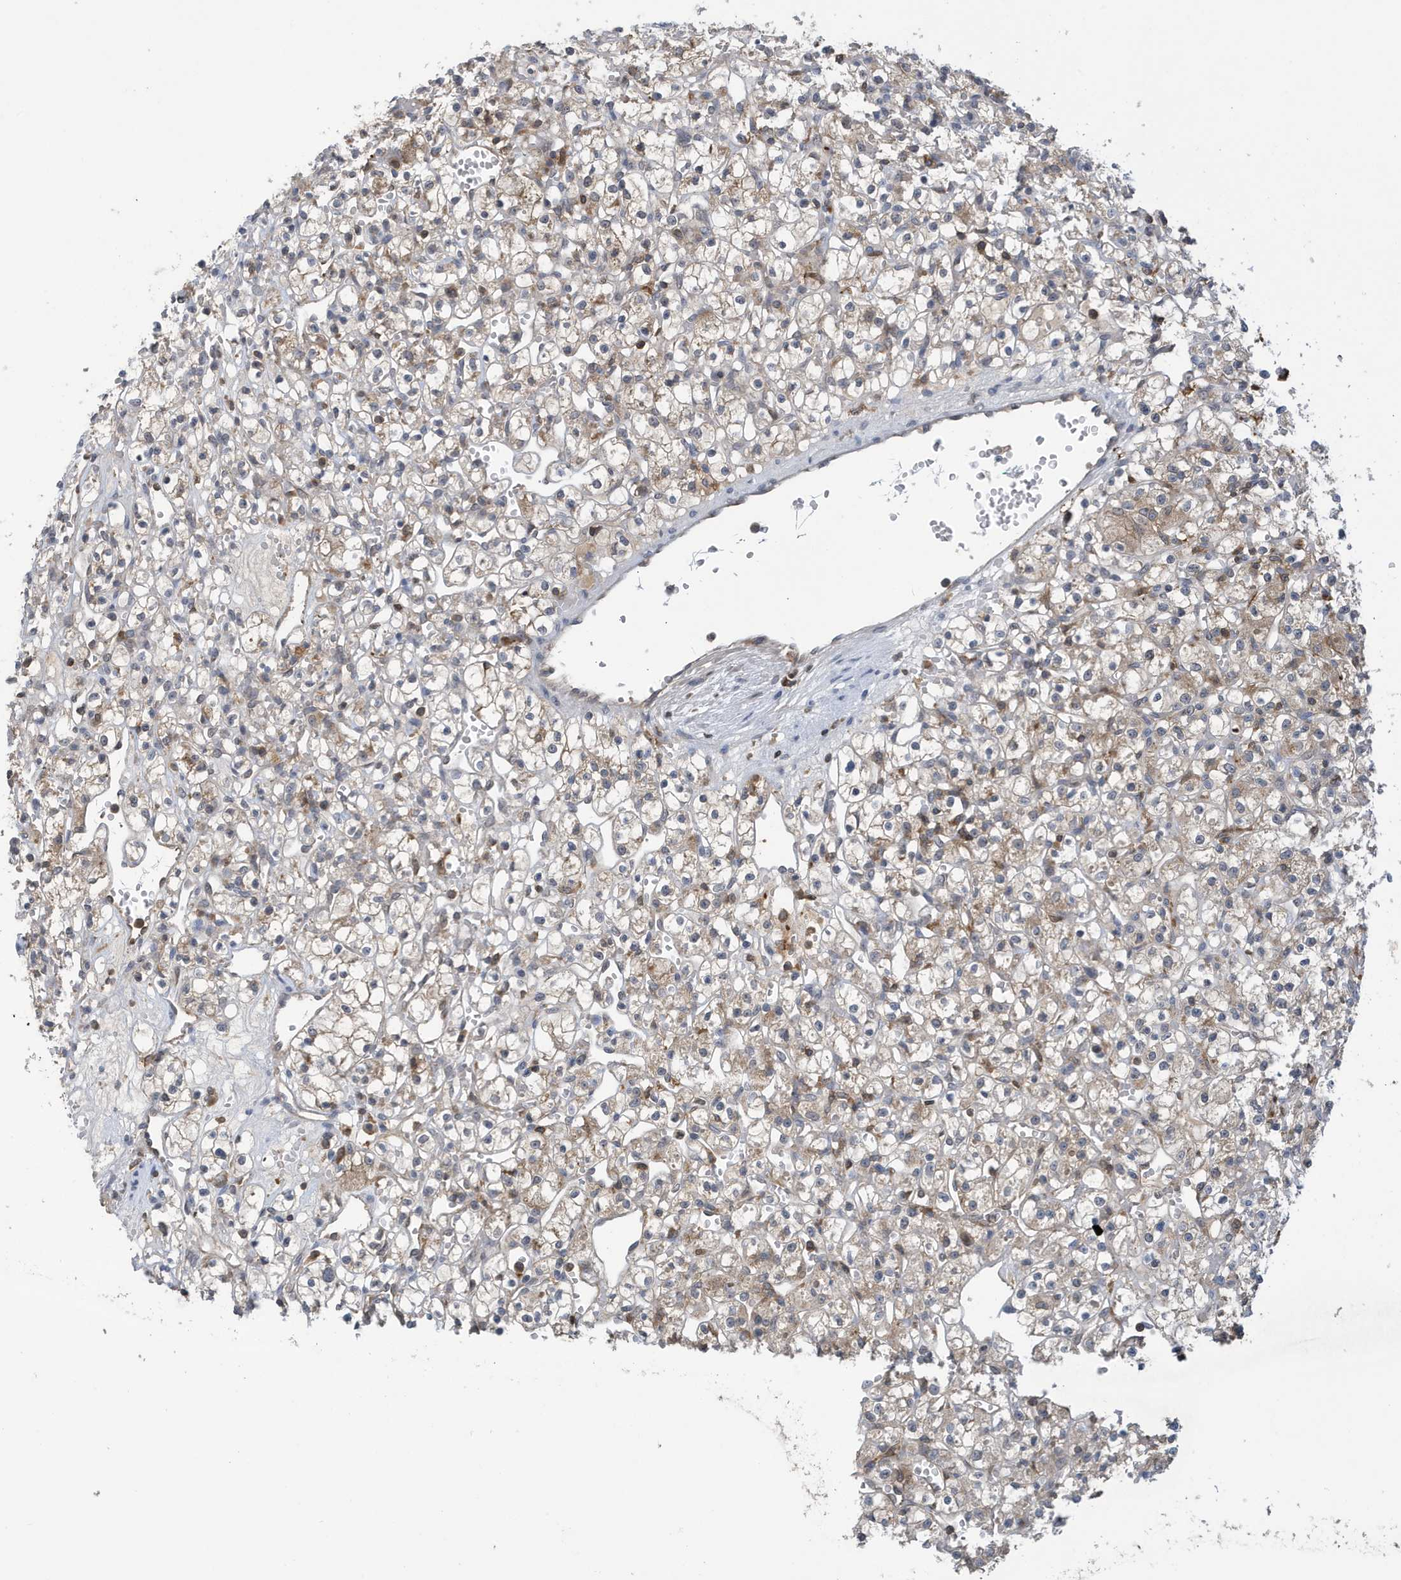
{"staining": {"intensity": "weak", "quantity": "25%-75%", "location": "cytoplasmic/membranous"}, "tissue": "renal cancer", "cell_type": "Tumor cells", "image_type": "cancer", "snomed": [{"axis": "morphology", "description": "Adenocarcinoma, NOS"}, {"axis": "topography", "description": "Kidney"}], "caption": "A brown stain shows weak cytoplasmic/membranous staining of a protein in human renal adenocarcinoma tumor cells.", "gene": "NSUN3", "patient": {"sex": "female", "age": 59}}